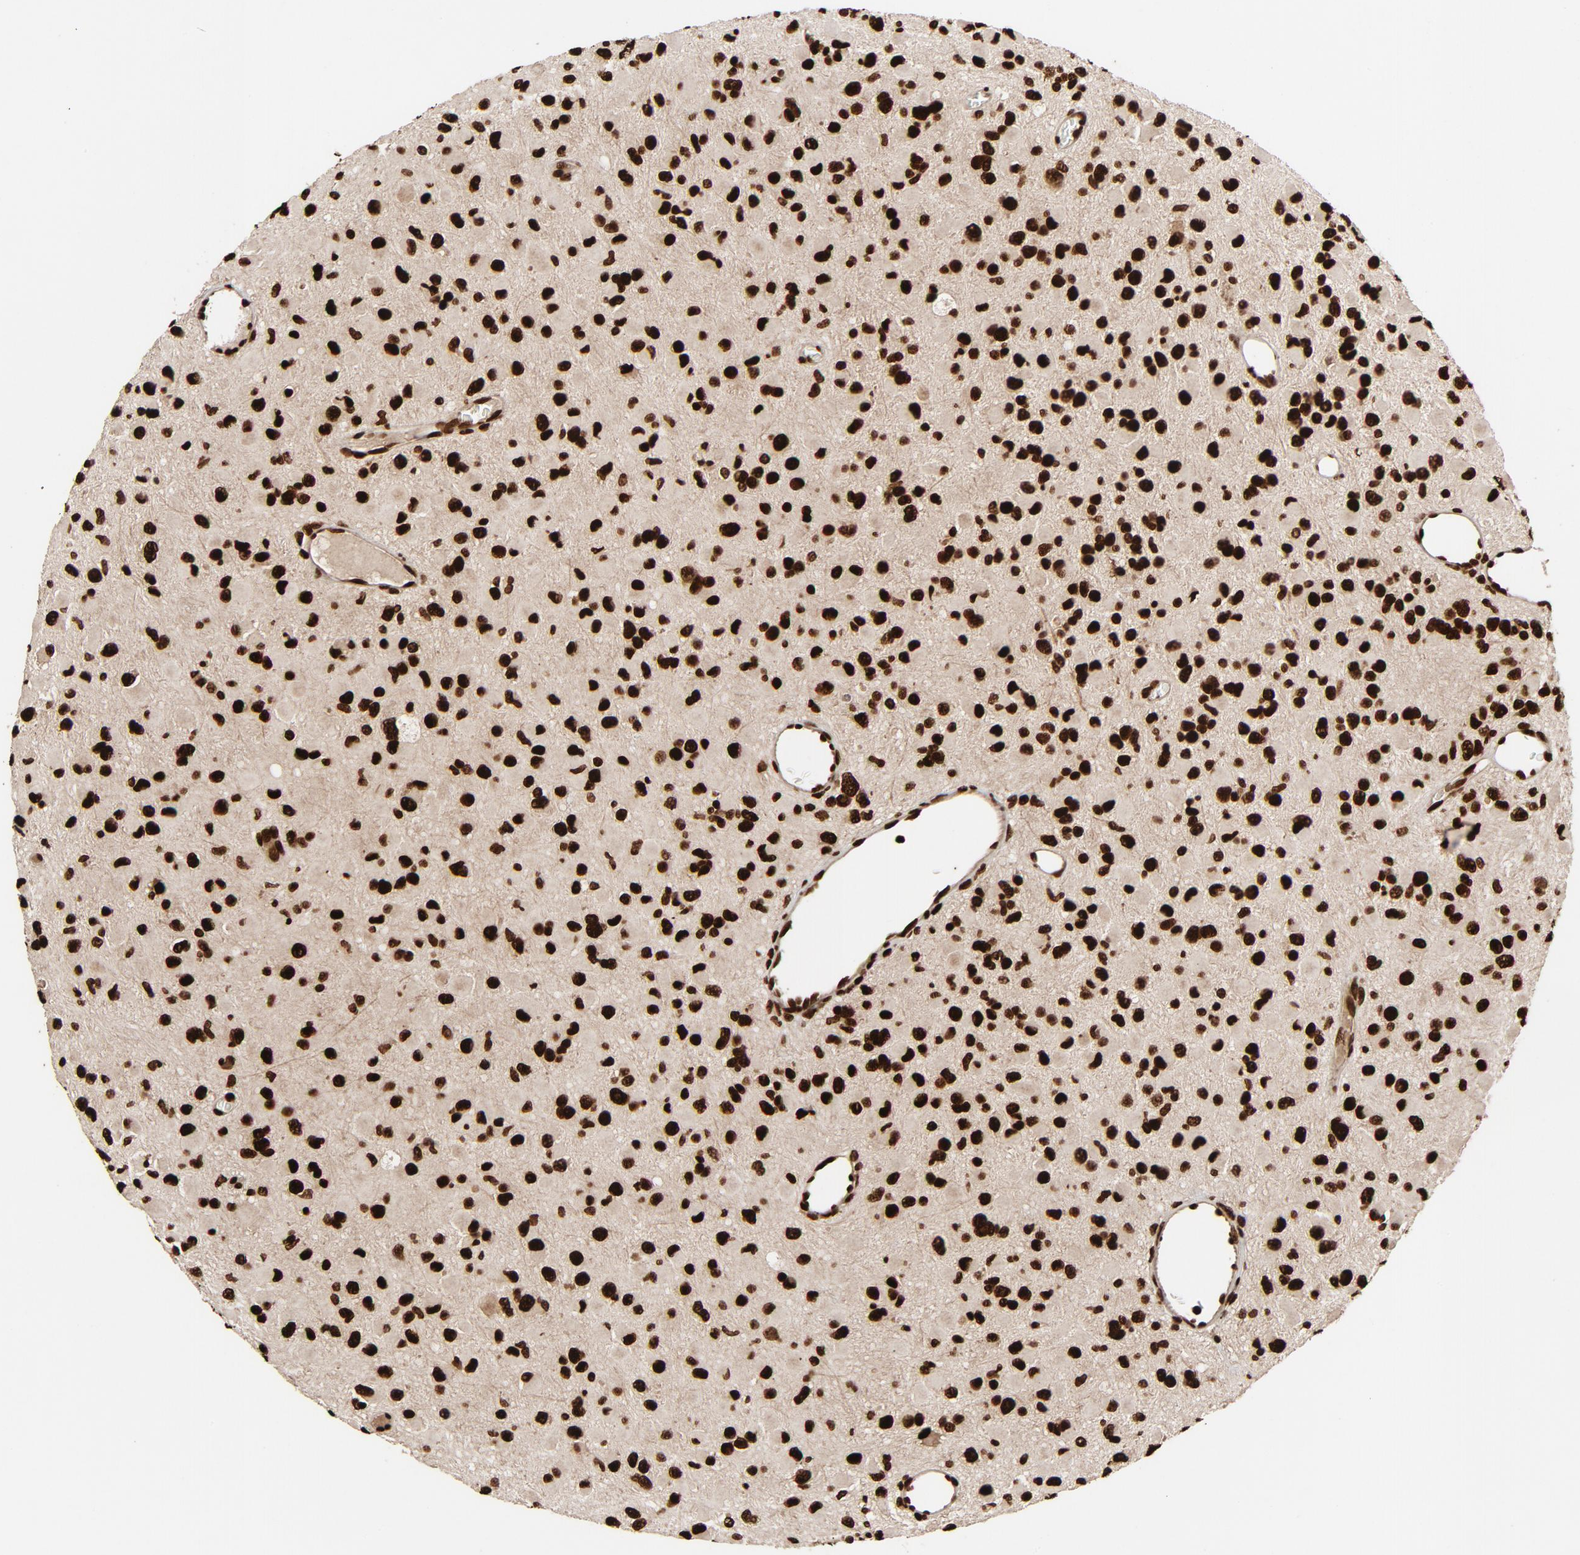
{"staining": {"intensity": "strong", "quantity": ">75%", "location": "nuclear"}, "tissue": "glioma", "cell_type": "Tumor cells", "image_type": "cancer", "snomed": [{"axis": "morphology", "description": "Glioma, malignant, Low grade"}, {"axis": "topography", "description": "Brain"}], "caption": "High-magnification brightfield microscopy of low-grade glioma (malignant) stained with DAB (brown) and counterstained with hematoxylin (blue). tumor cells exhibit strong nuclear expression is seen in about>75% of cells.", "gene": "TP53BP1", "patient": {"sex": "male", "age": 42}}